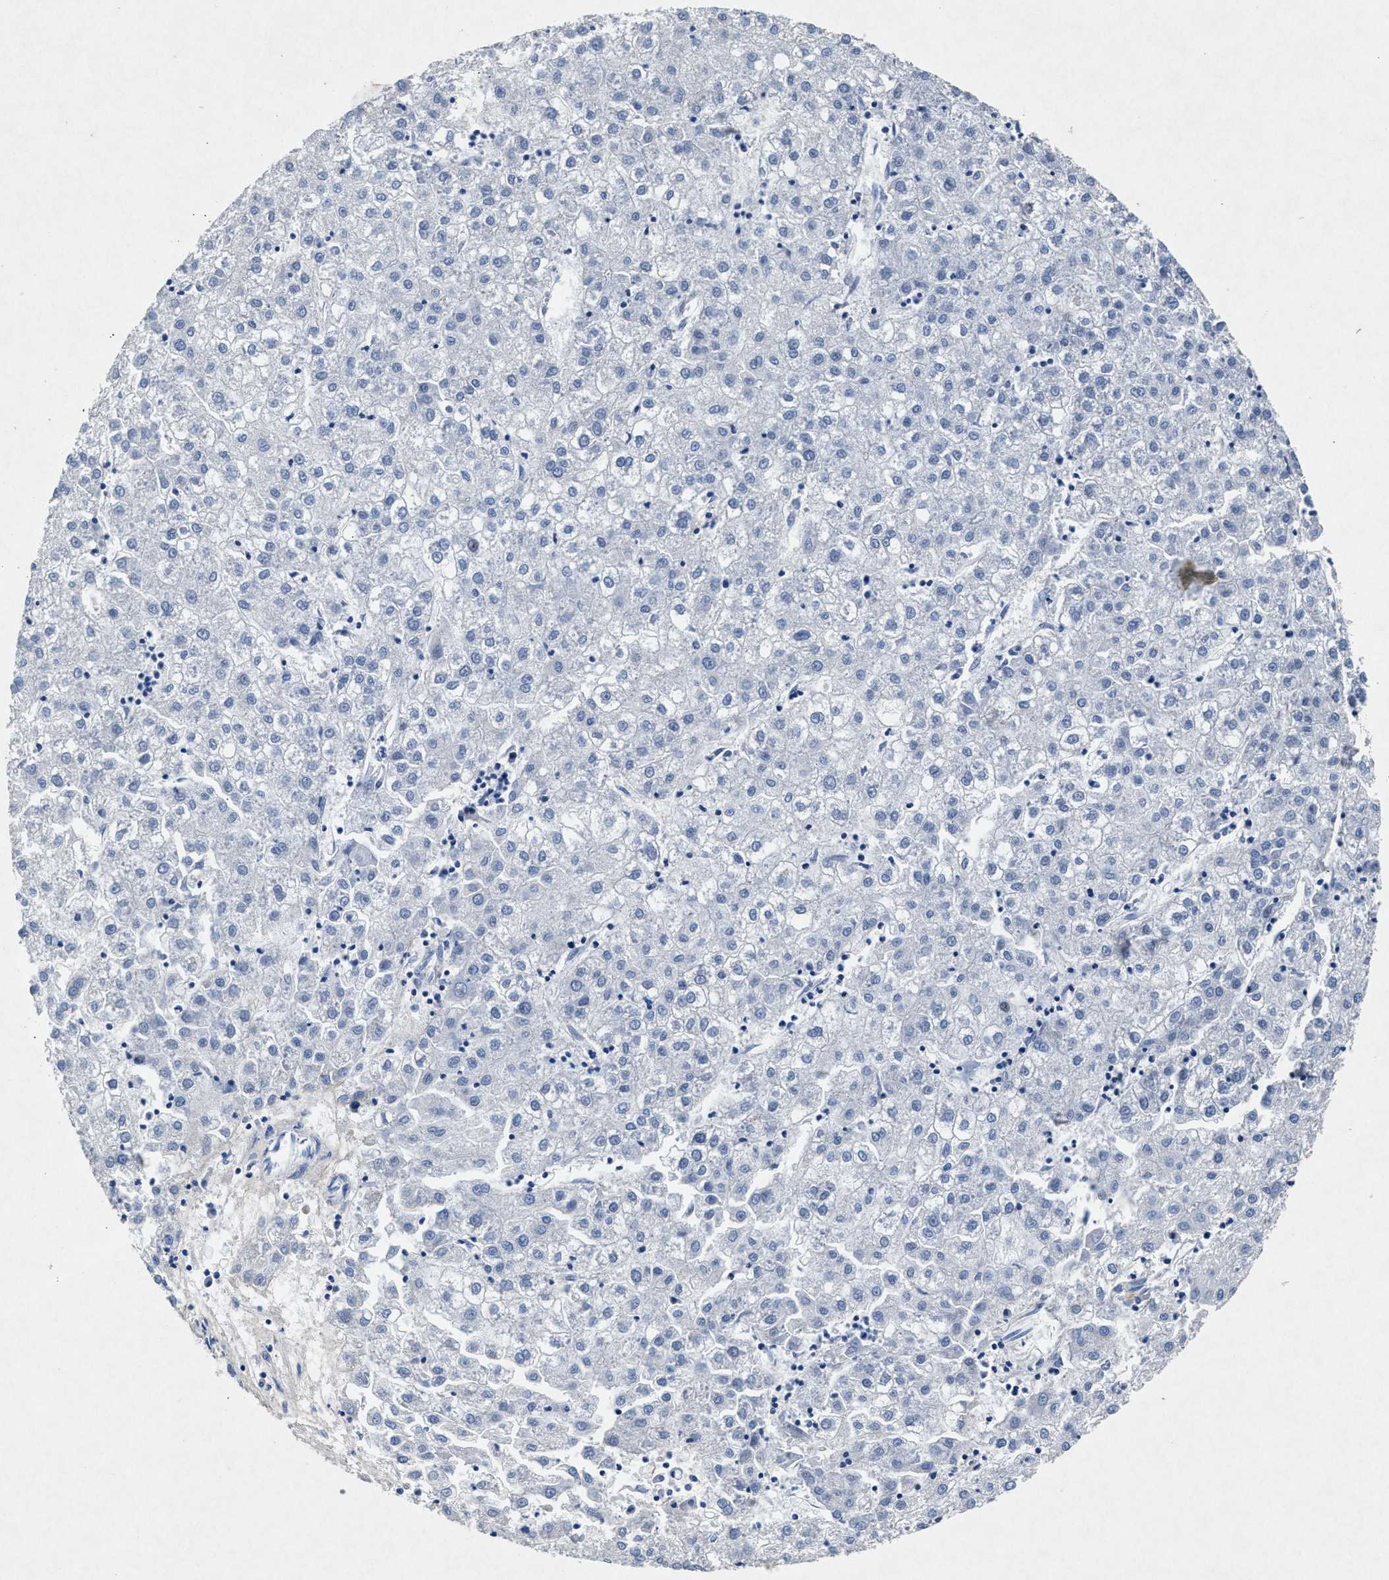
{"staining": {"intensity": "negative", "quantity": "none", "location": "none"}, "tissue": "liver cancer", "cell_type": "Tumor cells", "image_type": "cancer", "snomed": [{"axis": "morphology", "description": "Carcinoma, Hepatocellular, NOS"}, {"axis": "topography", "description": "Liver"}], "caption": "A photomicrograph of human liver cancer (hepatocellular carcinoma) is negative for staining in tumor cells.", "gene": "MAP6", "patient": {"sex": "male", "age": 72}}